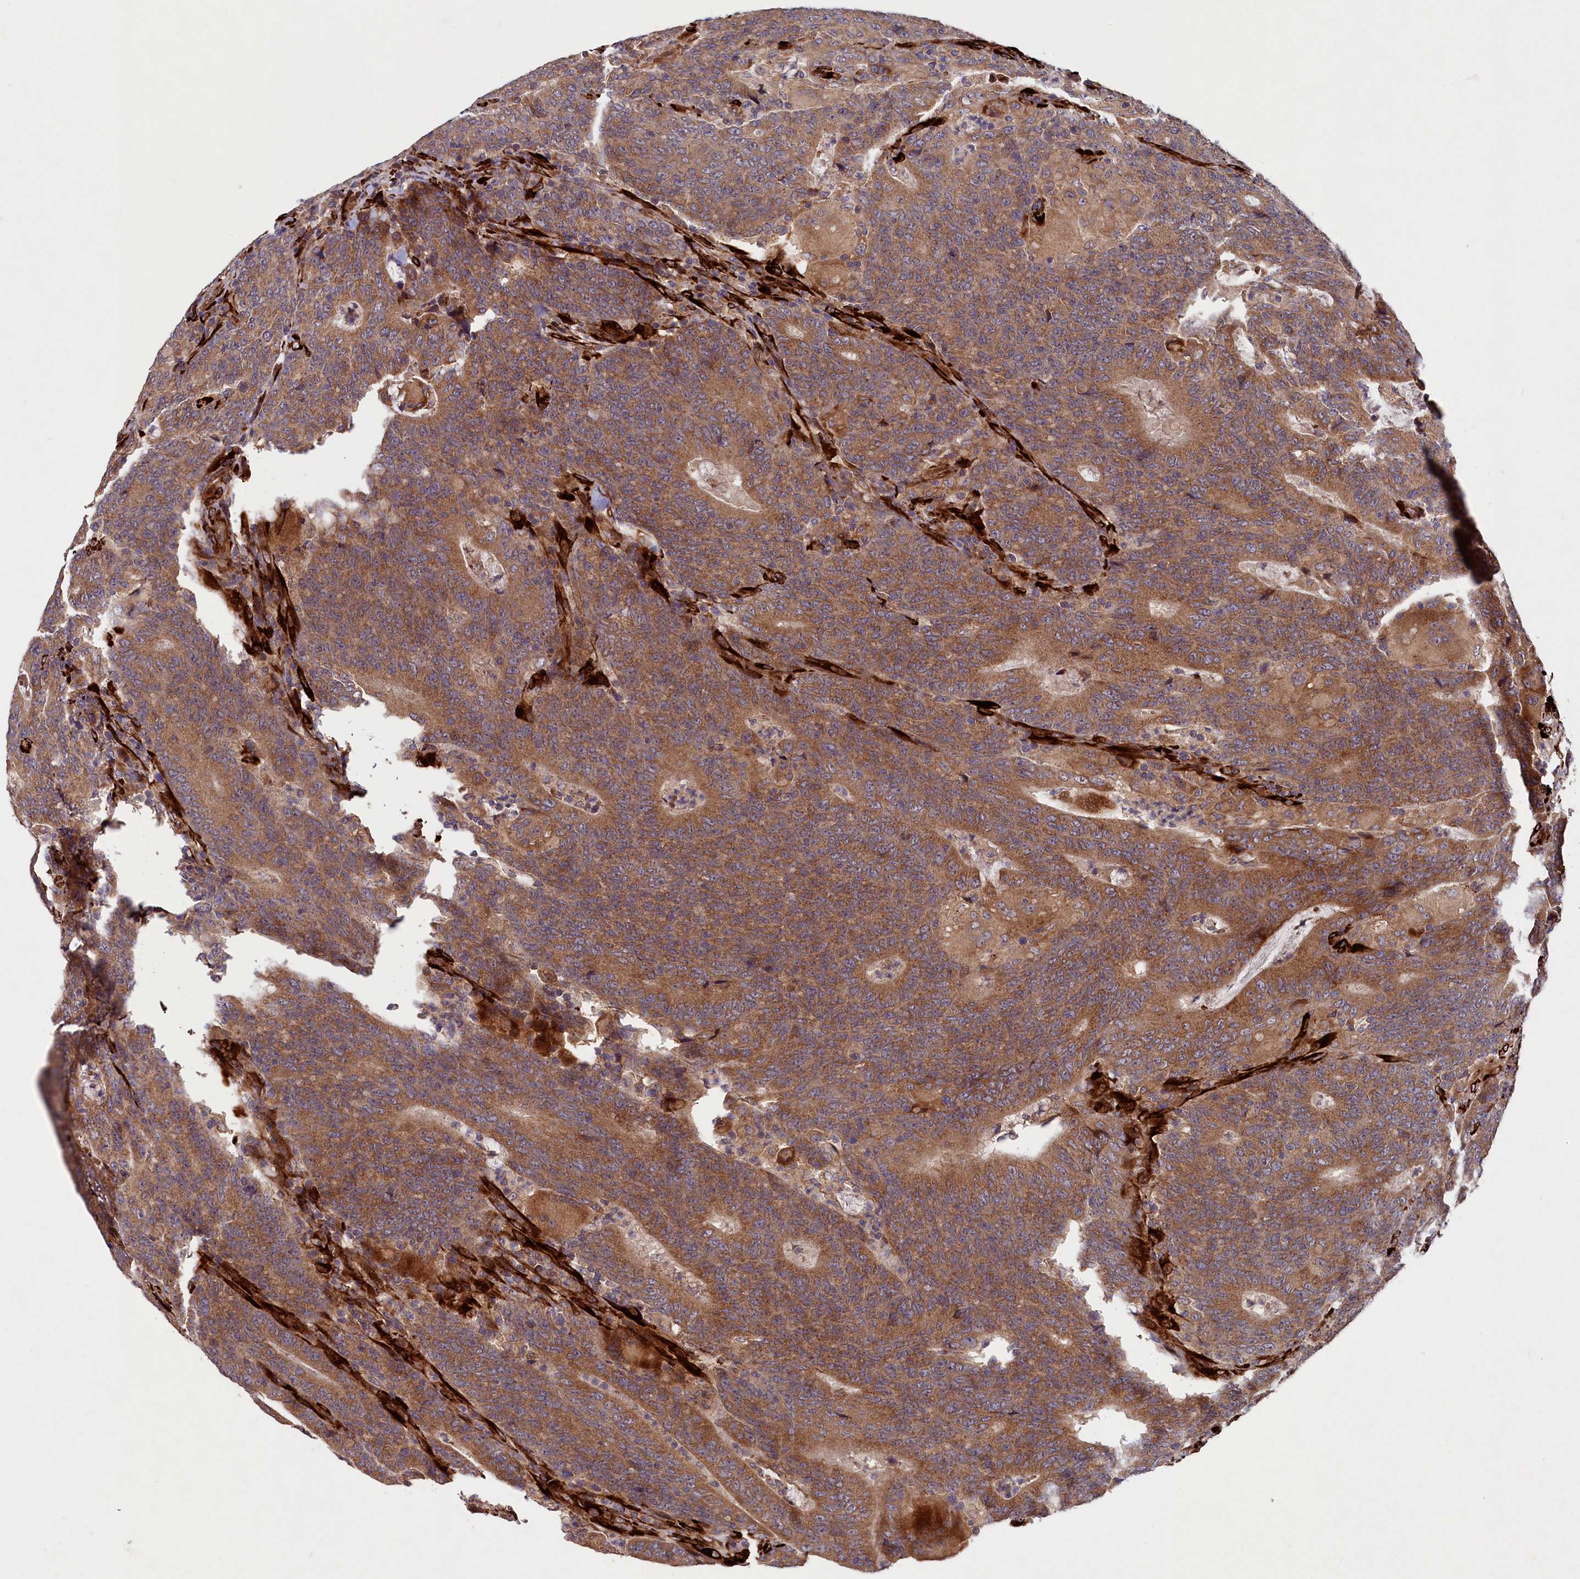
{"staining": {"intensity": "moderate", "quantity": ">75%", "location": "cytoplasmic/membranous"}, "tissue": "colorectal cancer", "cell_type": "Tumor cells", "image_type": "cancer", "snomed": [{"axis": "morphology", "description": "Normal tissue, NOS"}, {"axis": "morphology", "description": "Adenocarcinoma, NOS"}, {"axis": "topography", "description": "Colon"}], "caption": "An immunohistochemistry micrograph of neoplastic tissue is shown. Protein staining in brown highlights moderate cytoplasmic/membranous positivity in colorectal cancer within tumor cells. (DAB (3,3'-diaminobenzidine) IHC with brightfield microscopy, high magnification).", "gene": "ARRDC4", "patient": {"sex": "female", "age": 75}}